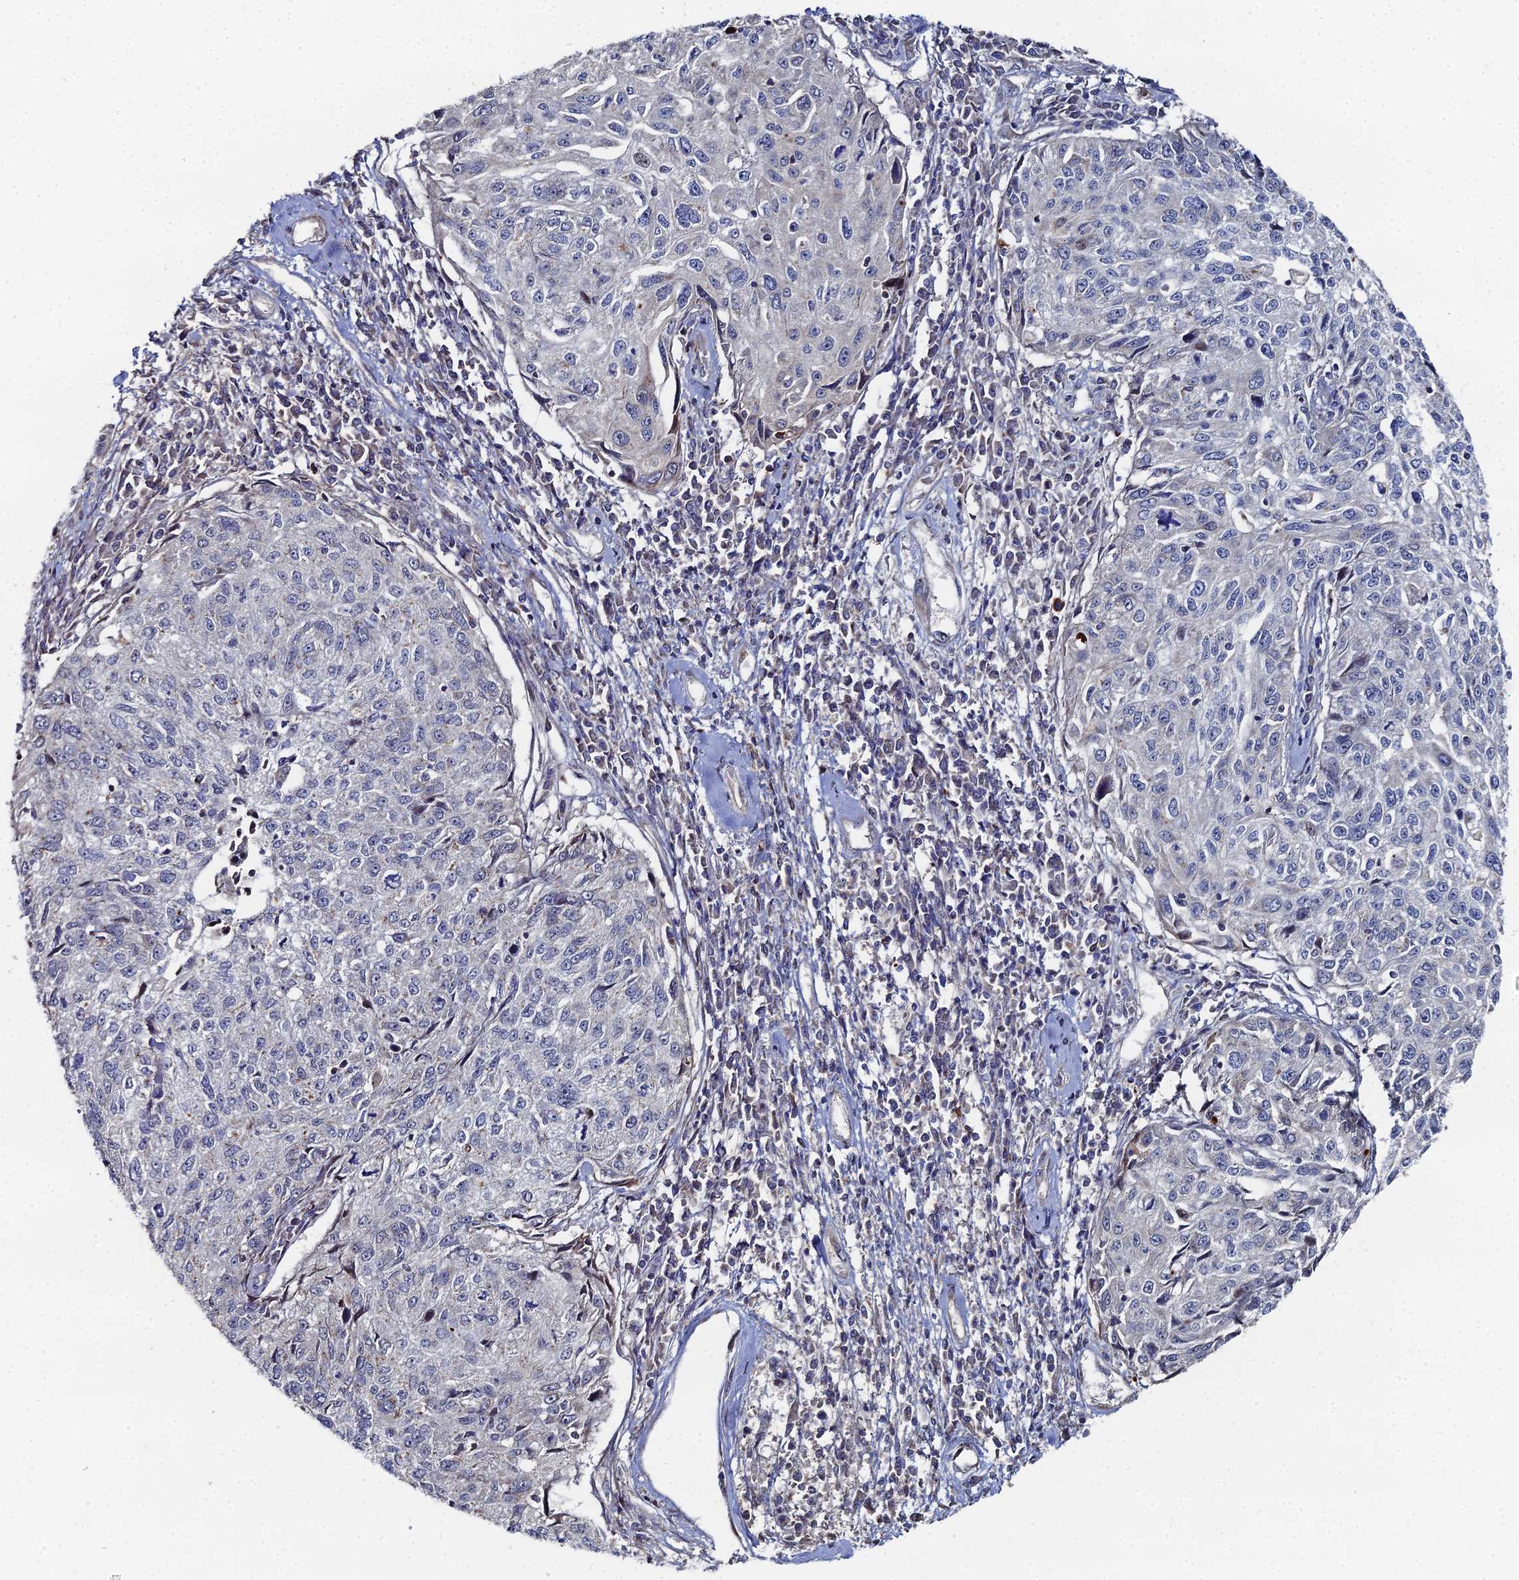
{"staining": {"intensity": "negative", "quantity": "none", "location": "none"}, "tissue": "cervical cancer", "cell_type": "Tumor cells", "image_type": "cancer", "snomed": [{"axis": "morphology", "description": "Squamous cell carcinoma, NOS"}, {"axis": "topography", "description": "Cervix"}], "caption": "DAB (3,3'-diaminobenzidine) immunohistochemical staining of human cervical cancer (squamous cell carcinoma) demonstrates no significant expression in tumor cells.", "gene": "SGMS1", "patient": {"sex": "female", "age": 57}}